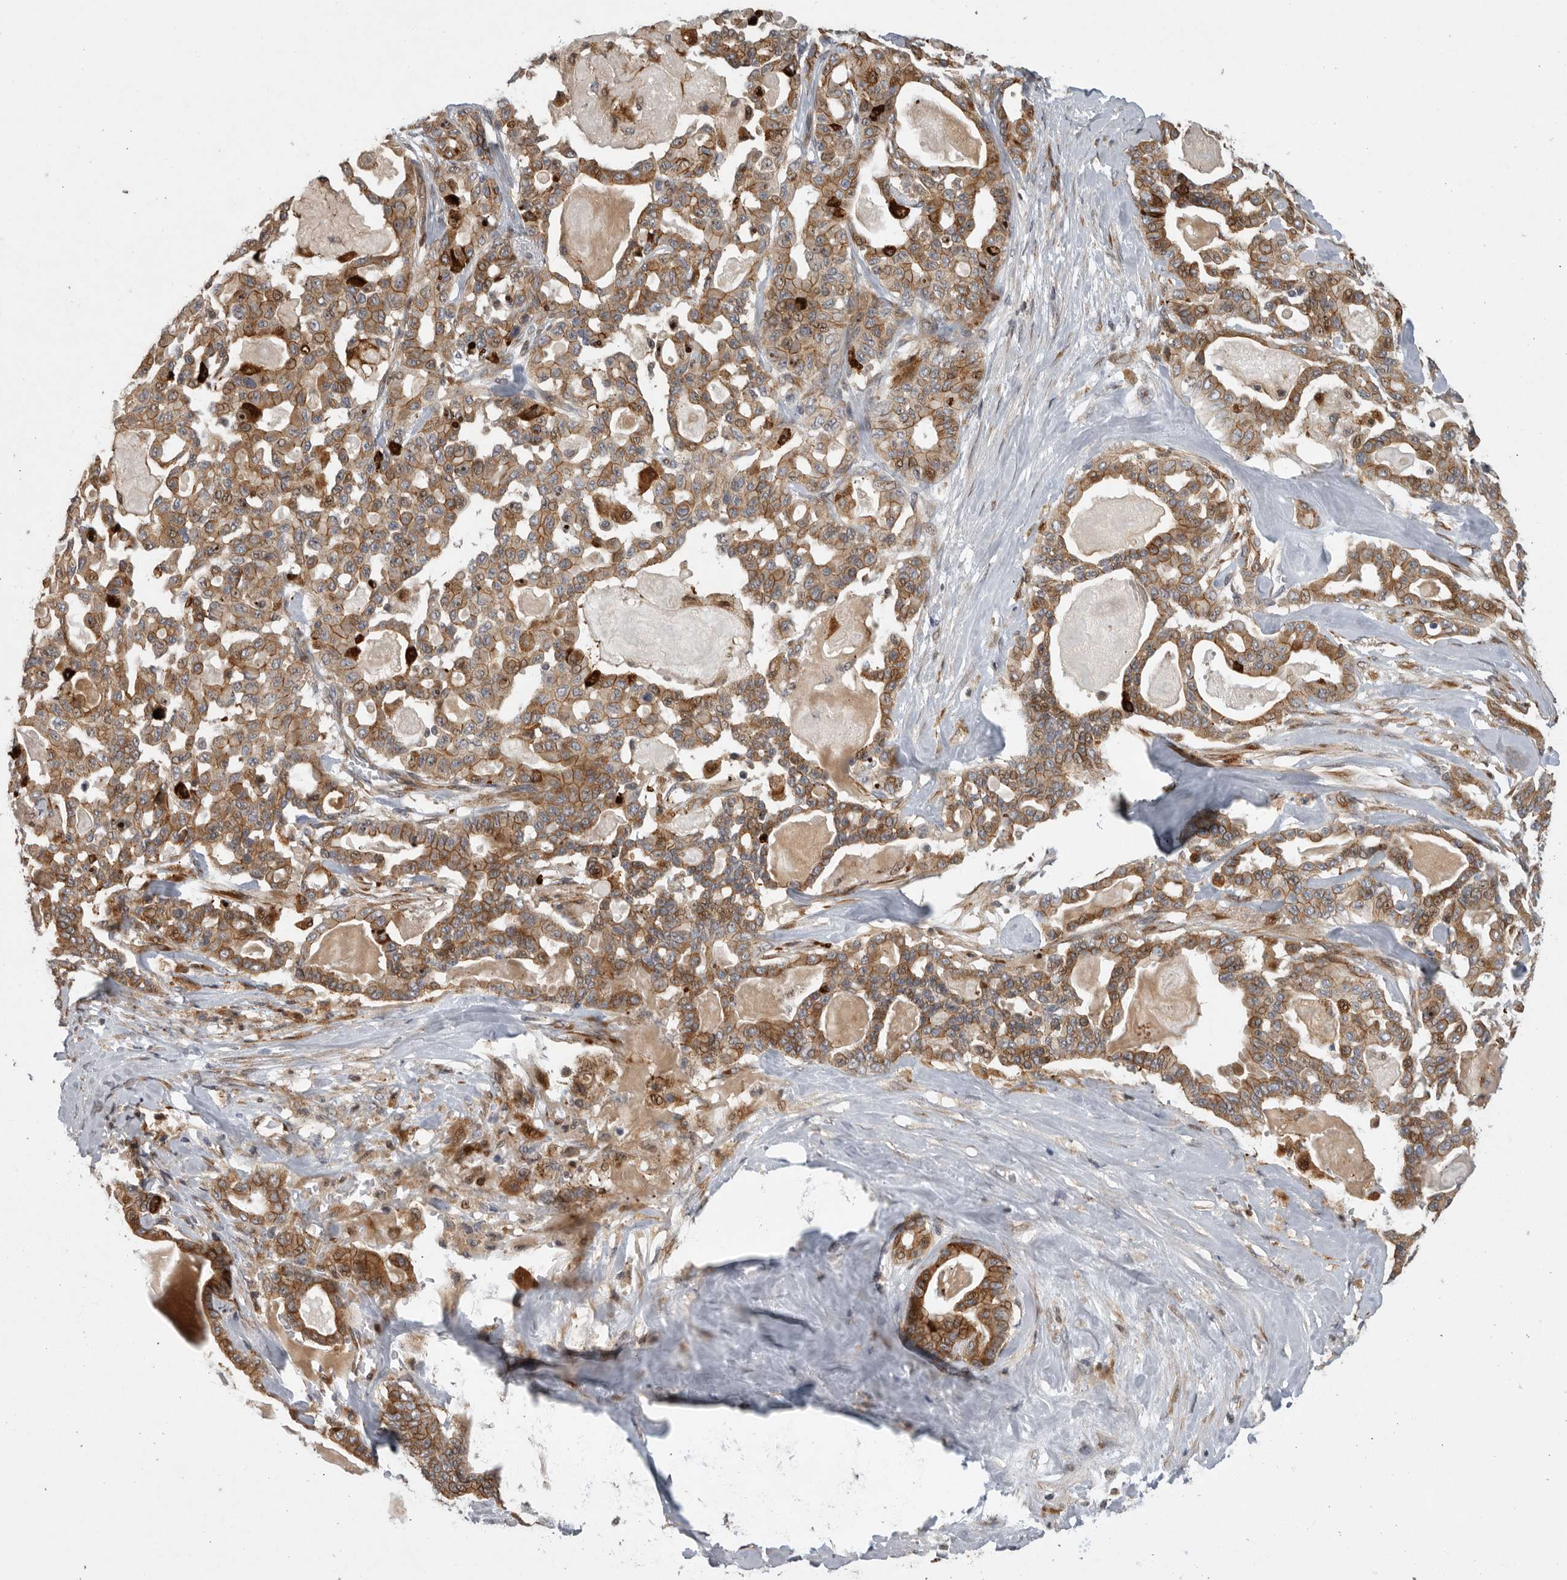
{"staining": {"intensity": "moderate", "quantity": ">75%", "location": "cytoplasmic/membranous"}, "tissue": "pancreatic cancer", "cell_type": "Tumor cells", "image_type": "cancer", "snomed": [{"axis": "morphology", "description": "Adenocarcinoma, NOS"}, {"axis": "topography", "description": "Pancreas"}], "caption": "DAB (3,3'-diaminobenzidine) immunohistochemical staining of pancreatic cancer (adenocarcinoma) reveals moderate cytoplasmic/membranous protein staining in about >75% of tumor cells.", "gene": "MPDZ", "patient": {"sex": "male", "age": 63}}